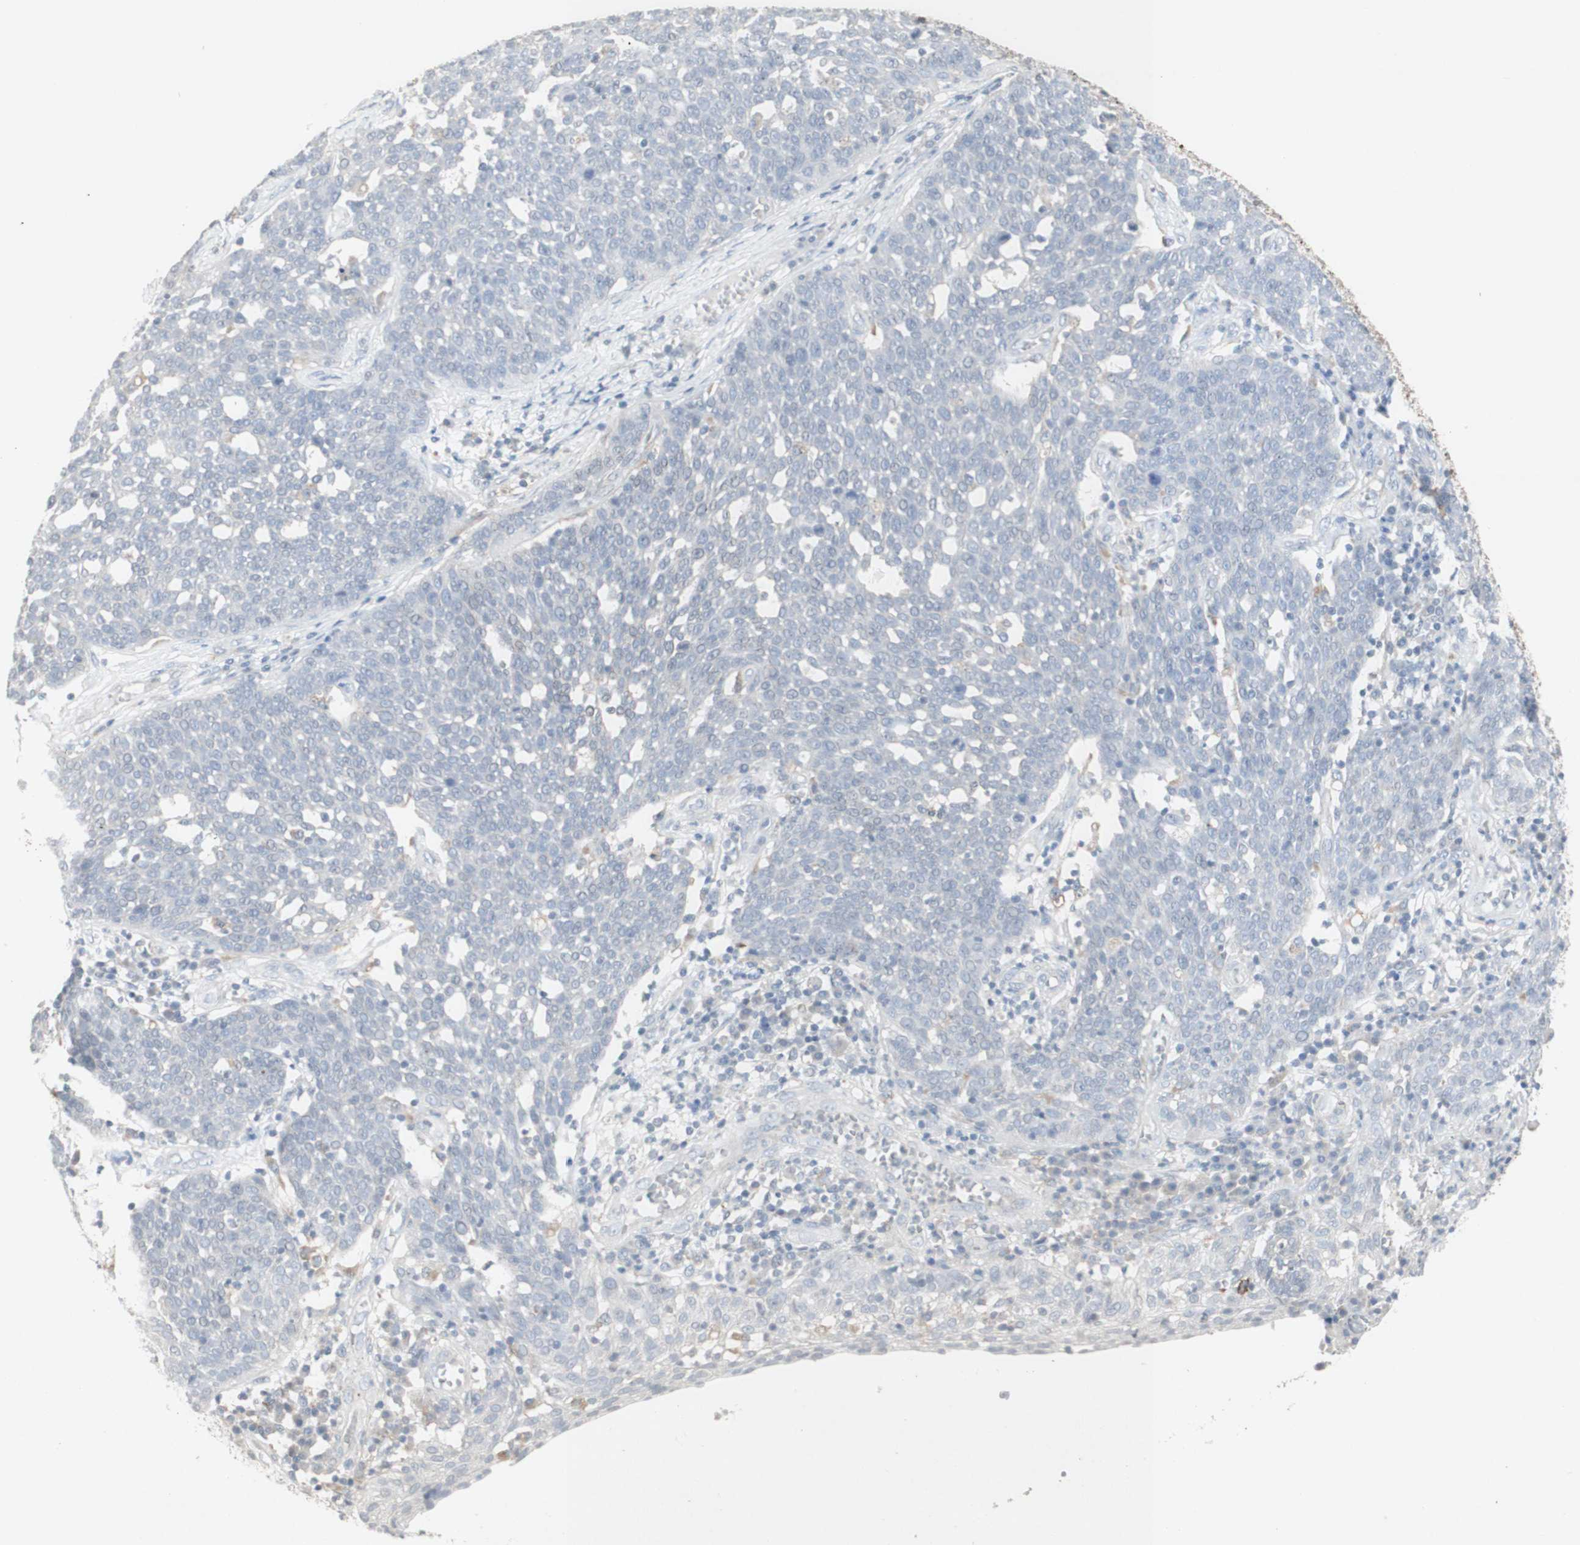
{"staining": {"intensity": "negative", "quantity": "none", "location": "none"}, "tissue": "cervical cancer", "cell_type": "Tumor cells", "image_type": "cancer", "snomed": [{"axis": "morphology", "description": "Squamous cell carcinoma, NOS"}, {"axis": "topography", "description": "Cervix"}], "caption": "Histopathology image shows no protein staining in tumor cells of cervical cancer tissue. (Stains: DAB (3,3'-diaminobenzidine) IHC with hematoxylin counter stain, Microscopy: brightfield microscopy at high magnification).", "gene": "ATP6V1B1", "patient": {"sex": "female", "age": 34}}